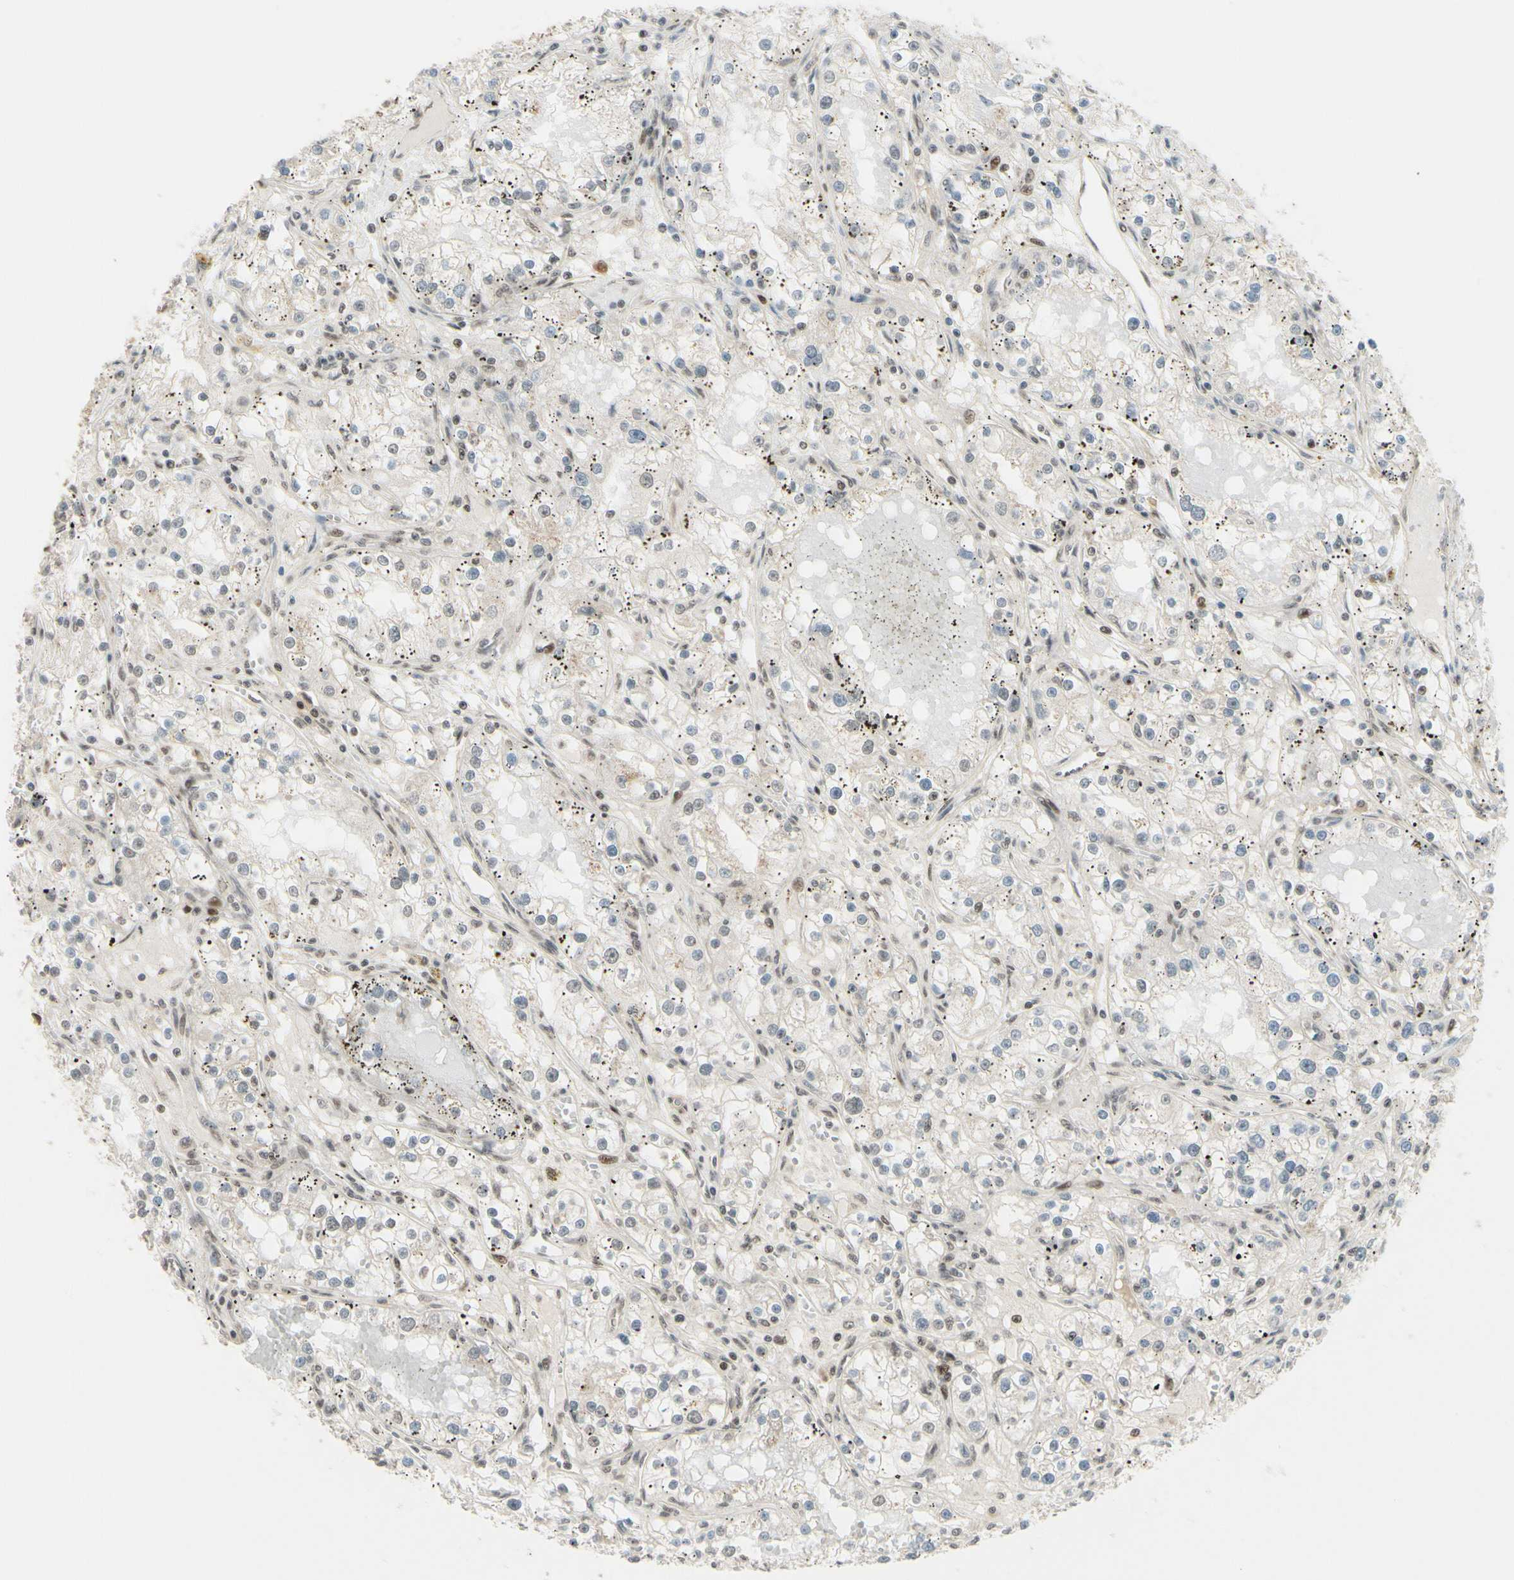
{"staining": {"intensity": "weak", "quantity": ">75%", "location": "cytoplasmic/membranous"}, "tissue": "renal cancer", "cell_type": "Tumor cells", "image_type": "cancer", "snomed": [{"axis": "morphology", "description": "Adenocarcinoma, NOS"}, {"axis": "topography", "description": "Kidney"}], "caption": "The immunohistochemical stain labels weak cytoplasmic/membranous positivity in tumor cells of renal adenocarcinoma tissue.", "gene": "BRMS1", "patient": {"sex": "male", "age": 56}}